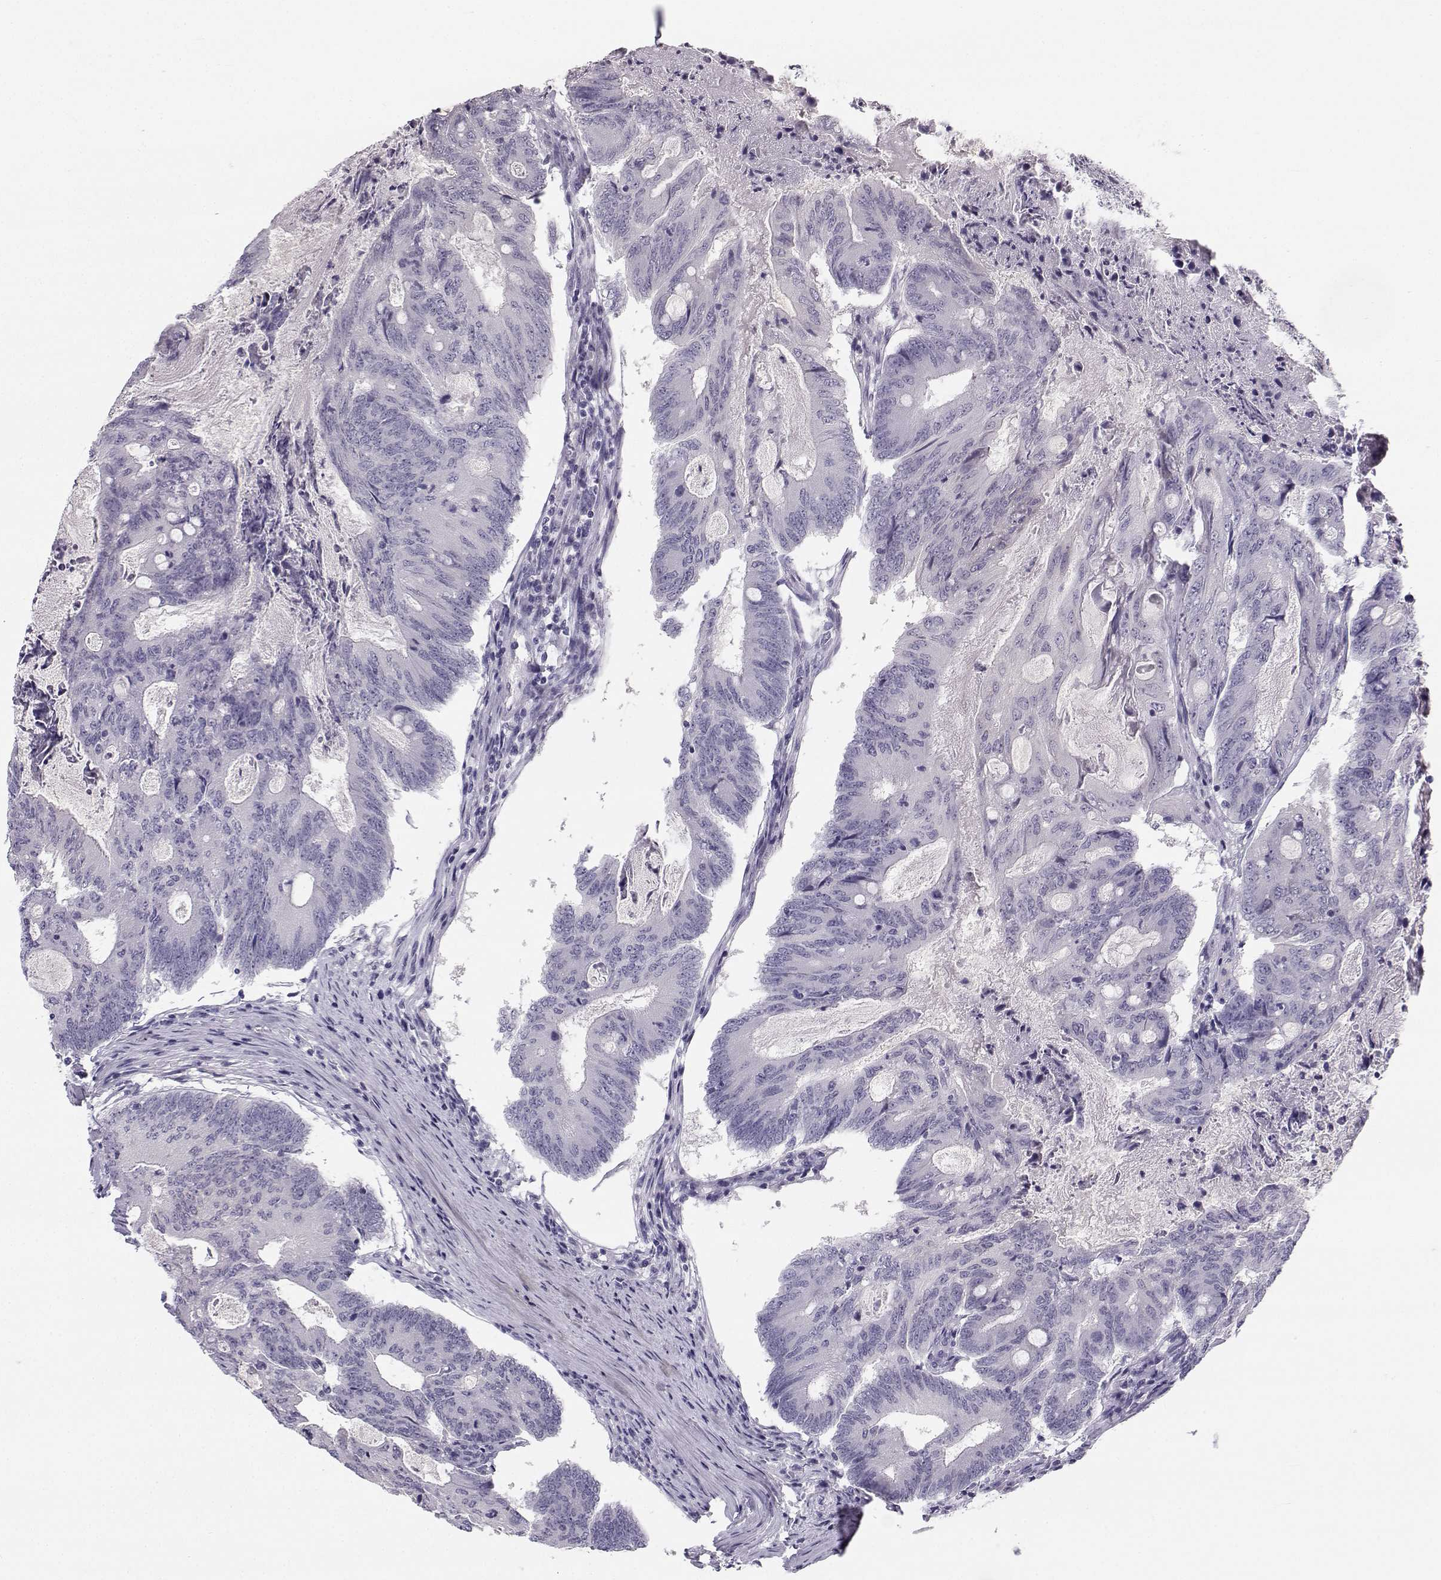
{"staining": {"intensity": "negative", "quantity": "none", "location": "none"}, "tissue": "colorectal cancer", "cell_type": "Tumor cells", "image_type": "cancer", "snomed": [{"axis": "morphology", "description": "Adenocarcinoma, NOS"}, {"axis": "topography", "description": "Colon"}], "caption": "Histopathology image shows no protein positivity in tumor cells of adenocarcinoma (colorectal) tissue.", "gene": "SYCE1", "patient": {"sex": "female", "age": 70}}